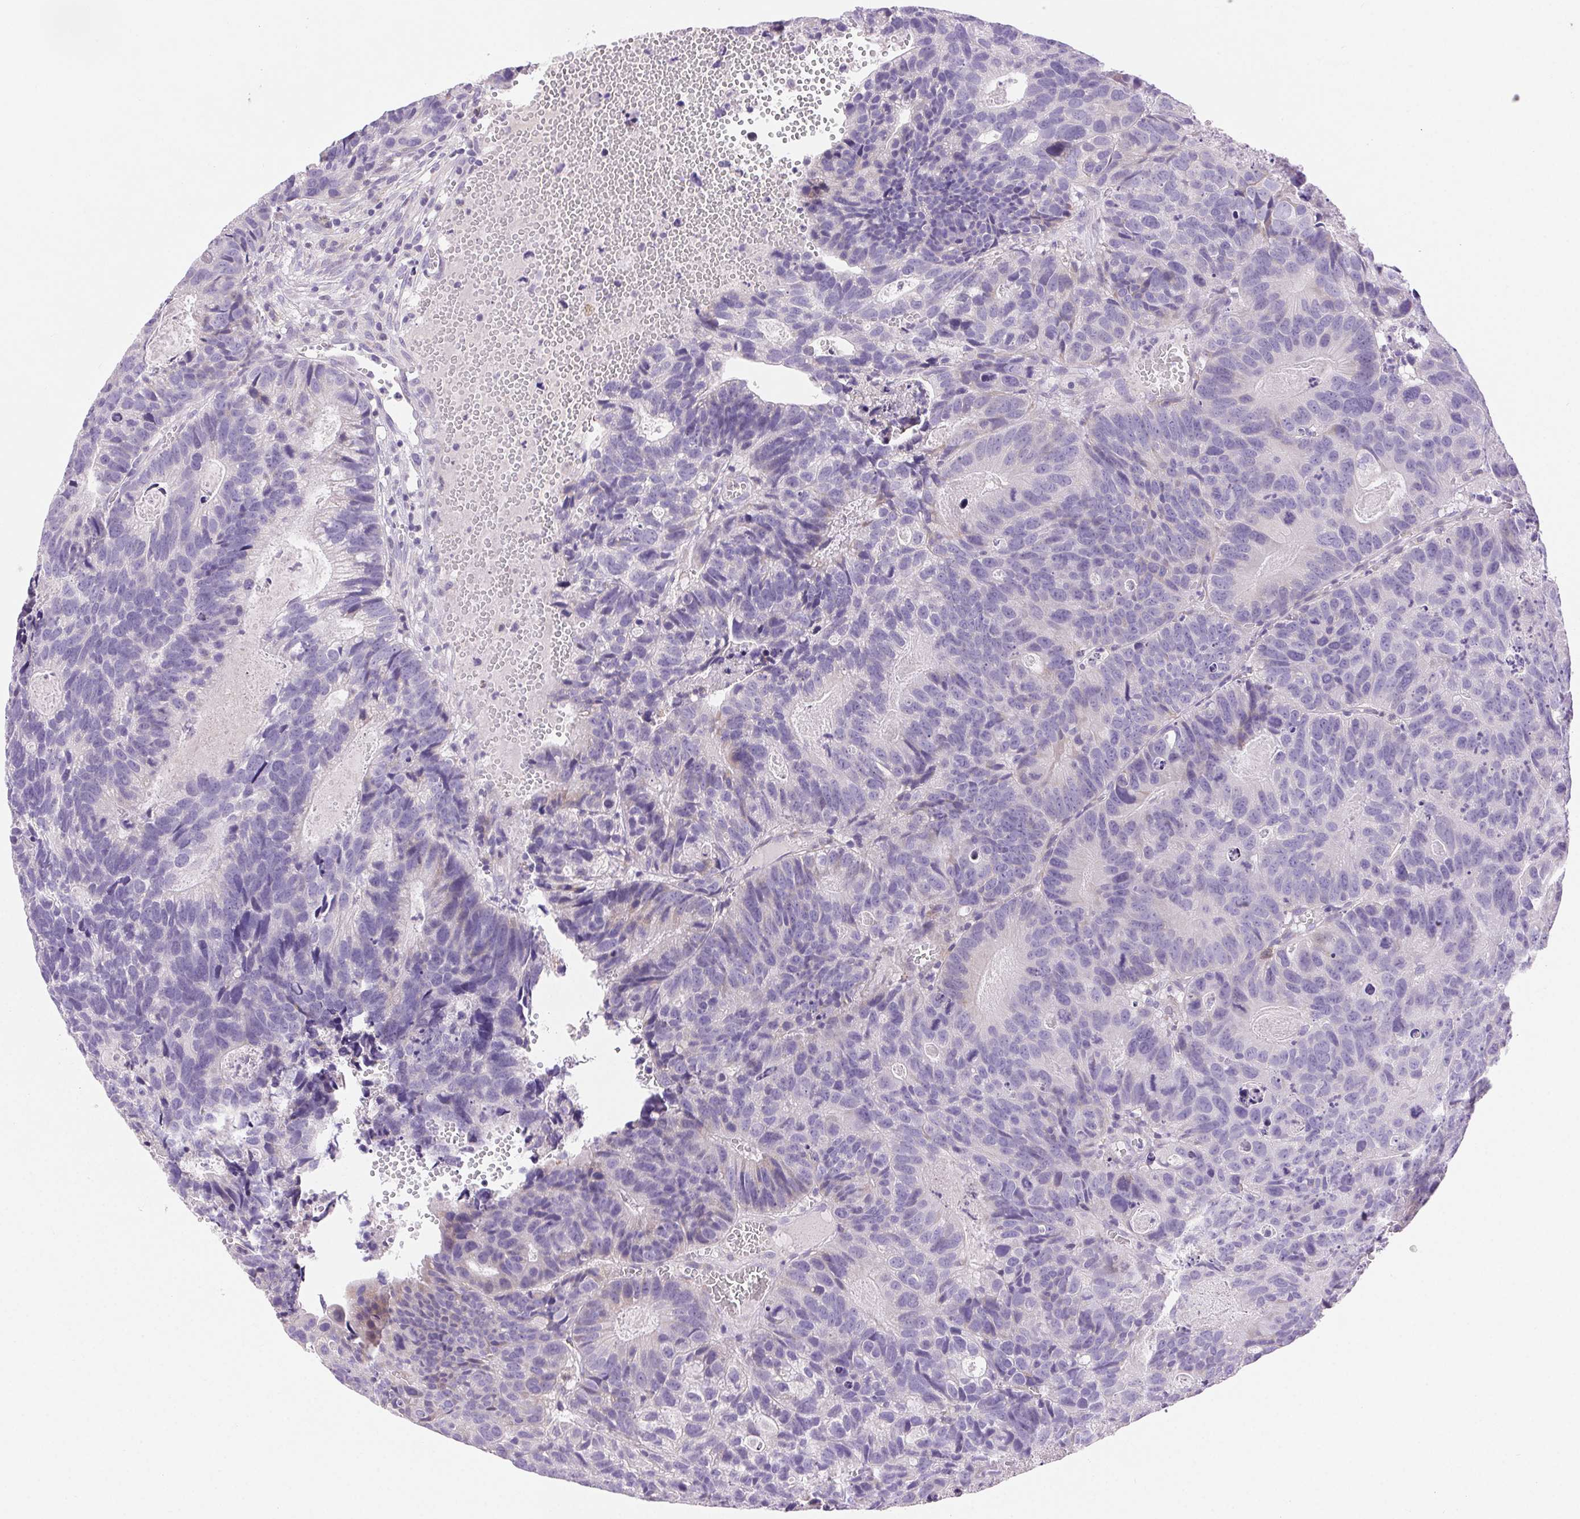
{"staining": {"intensity": "negative", "quantity": "none", "location": "none"}, "tissue": "head and neck cancer", "cell_type": "Tumor cells", "image_type": "cancer", "snomed": [{"axis": "morphology", "description": "Adenocarcinoma, NOS"}, {"axis": "topography", "description": "Head-Neck"}], "caption": "Tumor cells are negative for protein expression in human head and neck cancer. (Stains: DAB (3,3'-diaminobenzidine) immunohistochemistry (IHC) with hematoxylin counter stain, Microscopy: brightfield microscopy at high magnification).", "gene": "ARHGAP11B", "patient": {"sex": "male", "age": 62}}